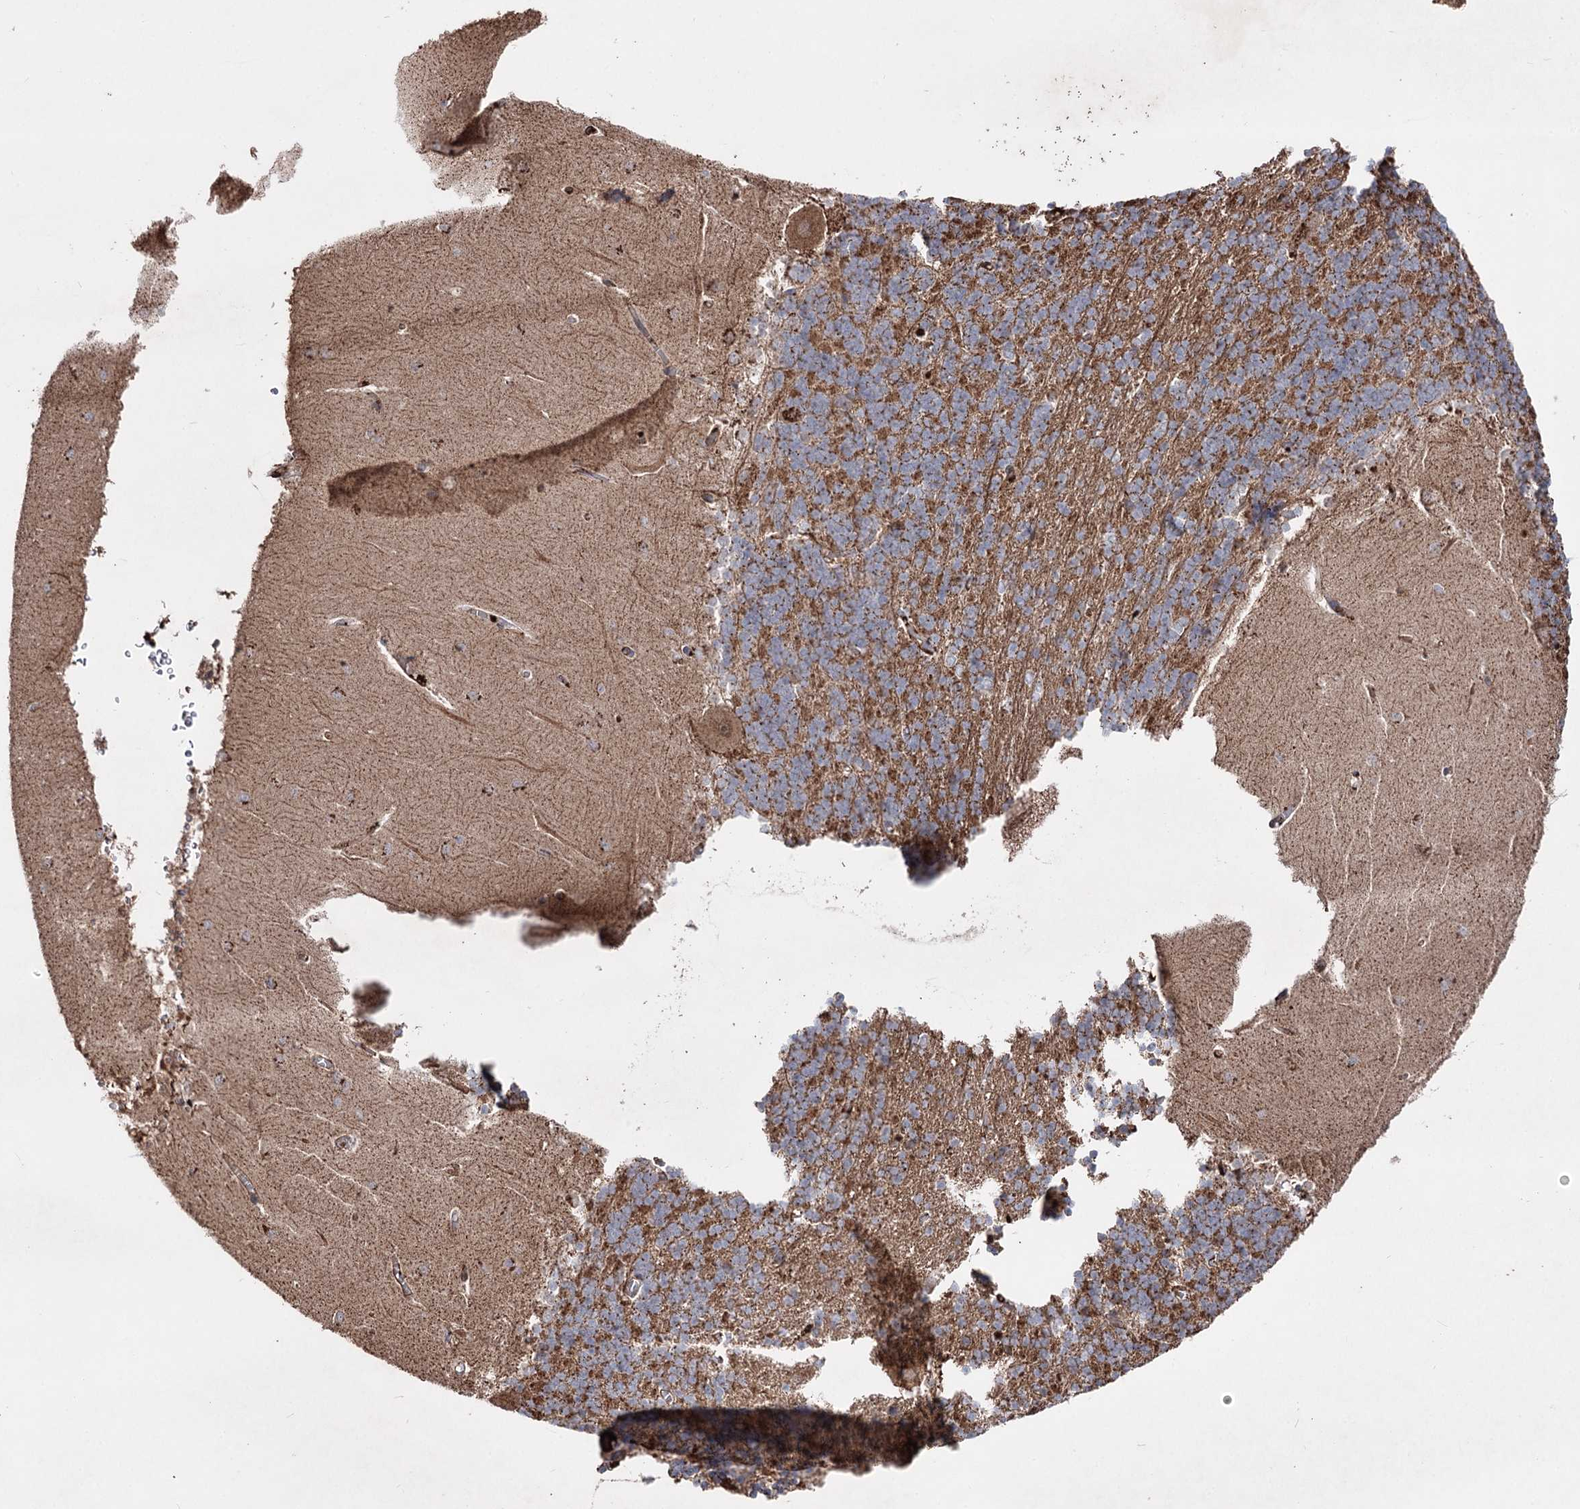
{"staining": {"intensity": "moderate", "quantity": ">75%", "location": "cytoplasmic/membranous"}, "tissue": "cerebellum", "cell_type": "Cells in granular layer", "image_type": "normal", "snomed": [{"axis": "morphology", "description": "Normal tissue, NOS"}, {"axis": "topography", "description": "Cerebellum"}], "caption": "Cerebellum stained with immunohistochemistry (IHC) reveals moderate cytoplasmic/membranous positivity in approximately >75% of cells in granular layer. (Brightfield microscopy of DAB IHC at high magnification).", "gene": "ARHGAP20", "patient": {"sex": "male", "age": 37}}